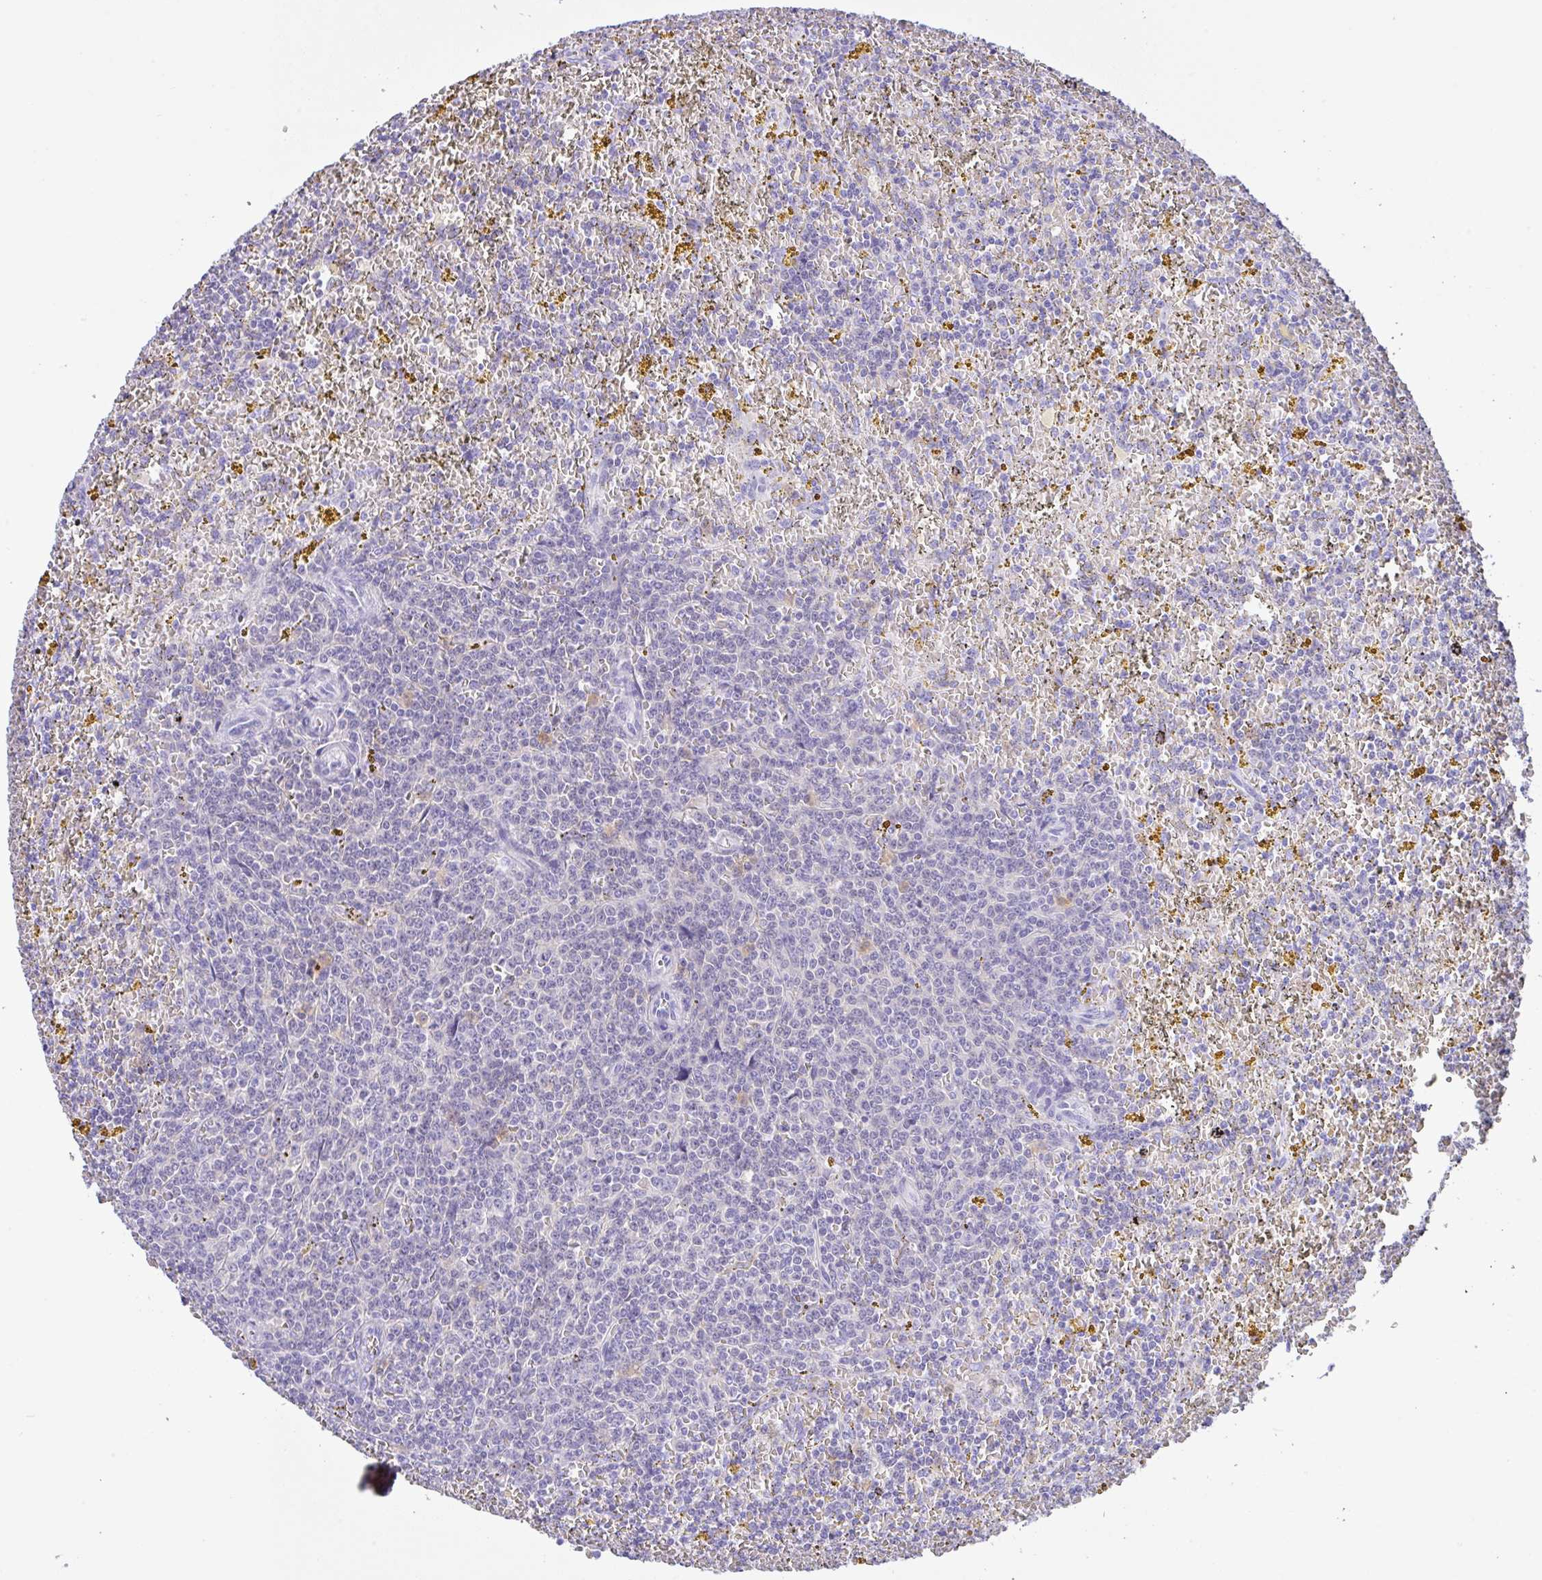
{"staining": {"intensity": "negative", "quantity": "none", "location": "none"}, "tissue": "lymphoma", "cell_type": "Tumor cells", "image_type": "cancer", "snomed": [{"axis": "morphology", "description": "Malignant lymphoma, non-Hodgkin's type, Low grade"}, {"axis": "topography", "description": "Spleen"}, {"axis": "topography", "description": "Lymph node"}], "caption": "The photomicrograph reveals no staining of tumor cells in malignant lymphoma, non-Hodgkin's type (low-grade).", "gene": "NCF1", "patient": {"sex": "female", "age": 66}}